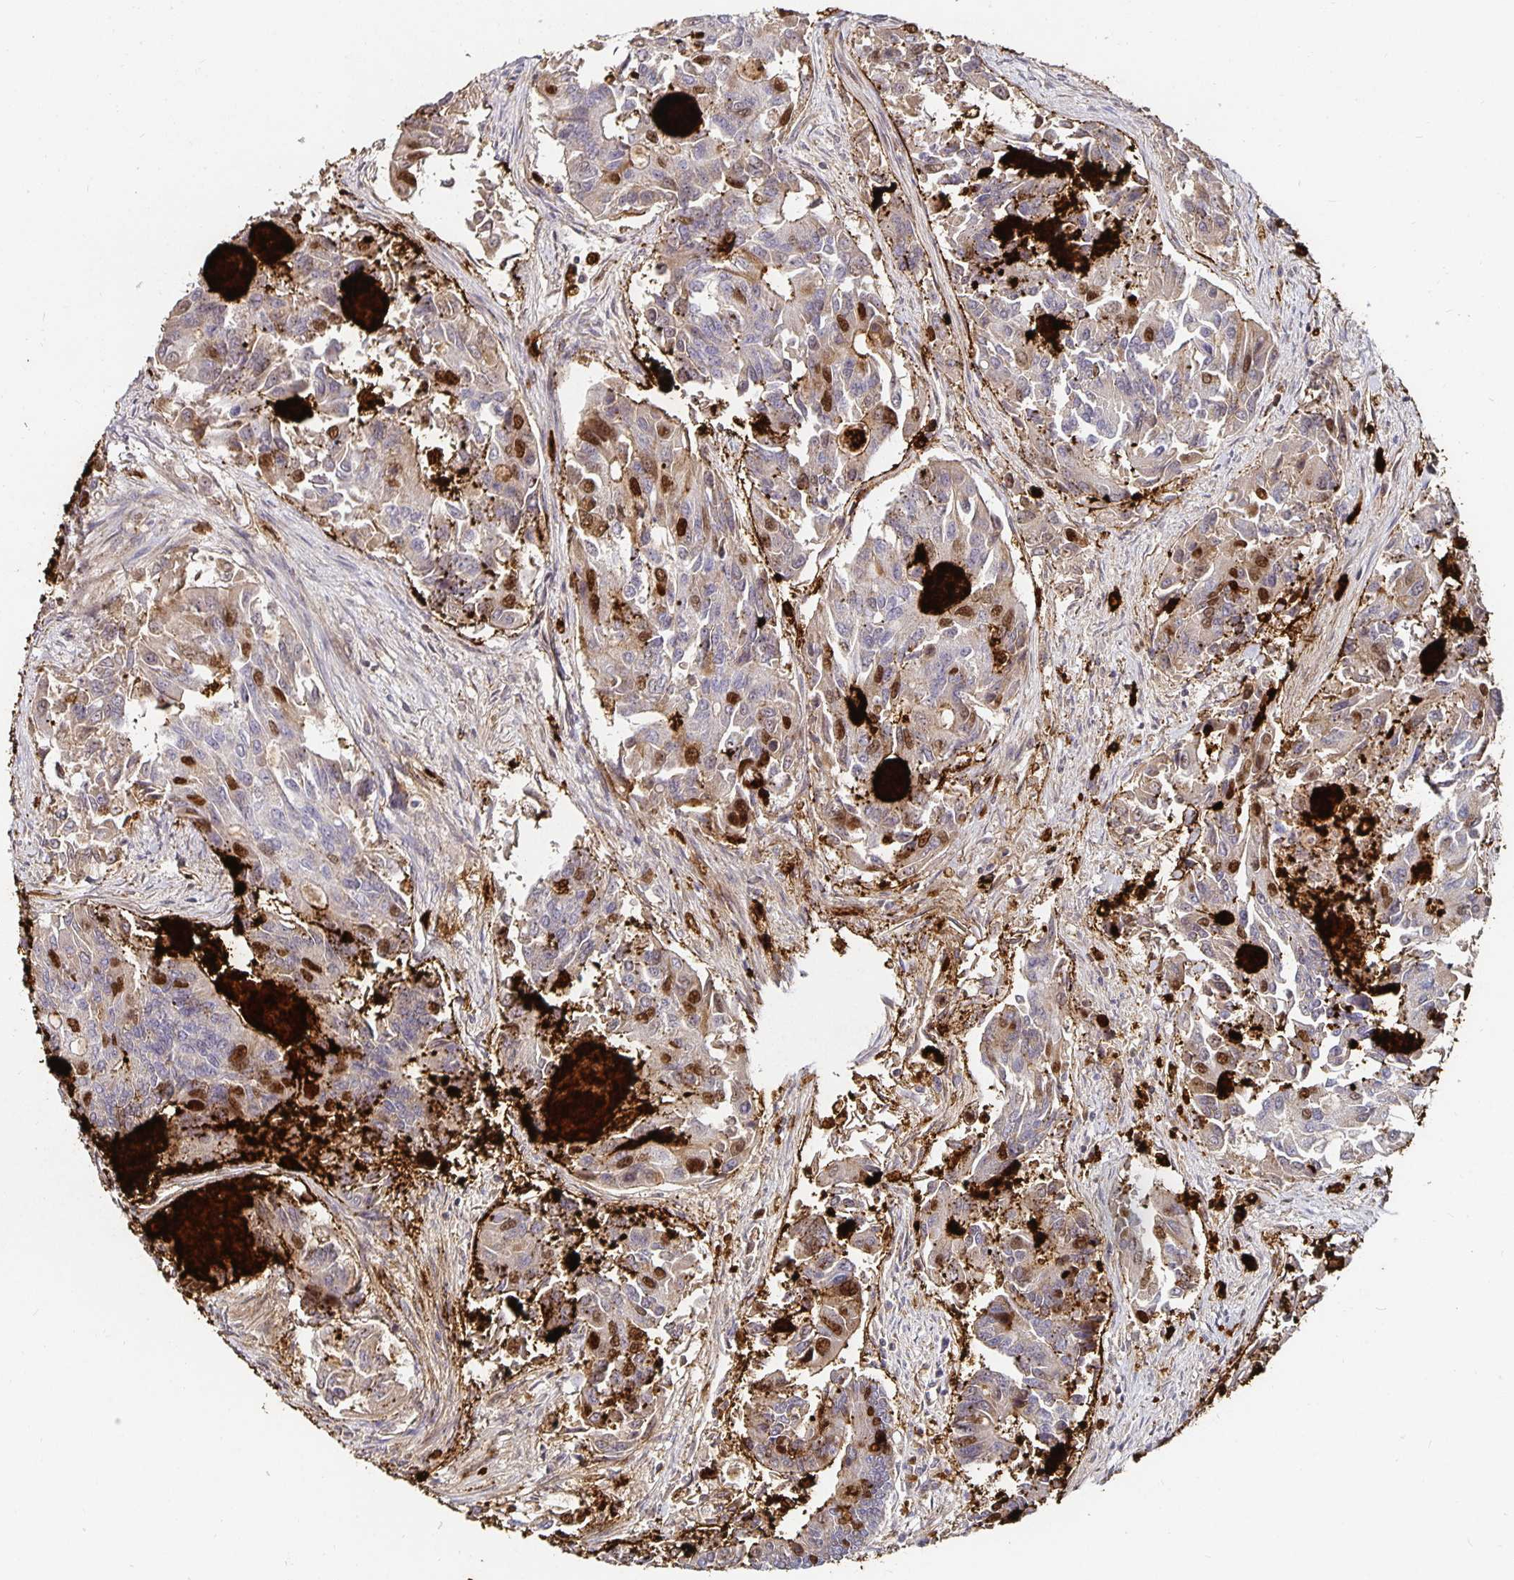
{"staining": {"intensity": "moderate", "quantity": "<25%", "location": "nuclear"}, "tissue": "colorectal cancer", "cell_type": "Tumor cells", "image_type": "cancer", "snomed": [{"axis": "morphology", "description": "Adenocarcinoma, NOS"}, {"axis": "topography", "description": "Colon"}], "caption": "A low amount of moderate nuclear expression is identified in about <25% of tumor cells in adenocarcinoma (colorectal) tissue.", "gene": "ANLN", "patient": {"sex": "female", "age": 67}}